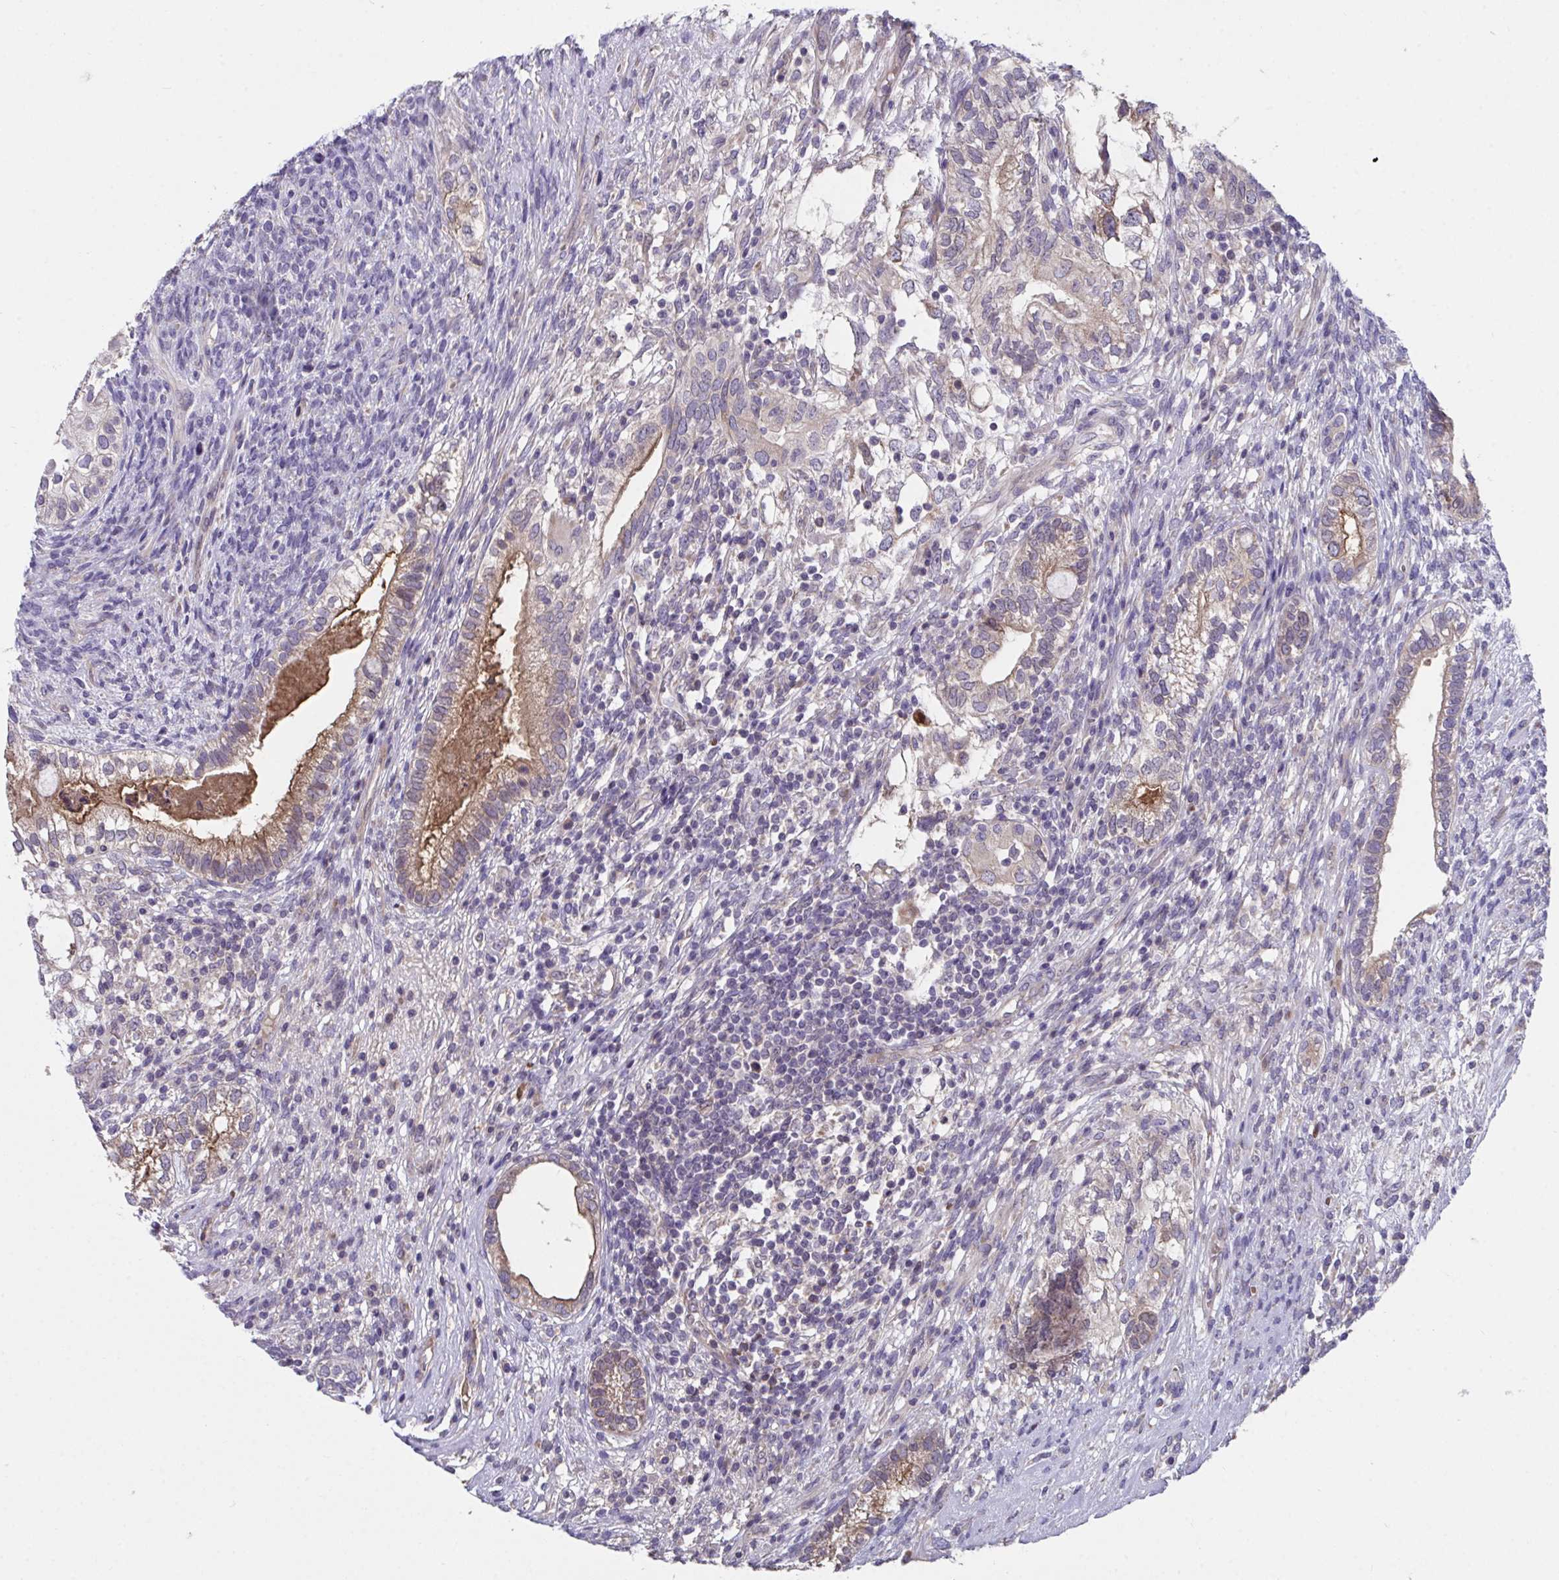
{"staining": {"intensity": "moderate", "quantity": "<25%", "location": "cytoplasmic/membranous"}, "tissue": "testis cancer", "cell_type": "Tumor cells", "image_type": "cancer", "snomed": [{"axis": "morphology", "description": "Seminoma, NOS"}, {"axis": "morphology", "description": "Carcinoma, Embryonal, NOS"}, {"axis": "topography", "description": "Testis"}], "caption": "A low amount of moderate cytoplasmic/membranous expression is appreciated in about <25% of tumor cells in testis cancer (embryonal carcinoma) tissue.", "gene": "SUSD4", "patient": {"sex": "male", "age": 41}}